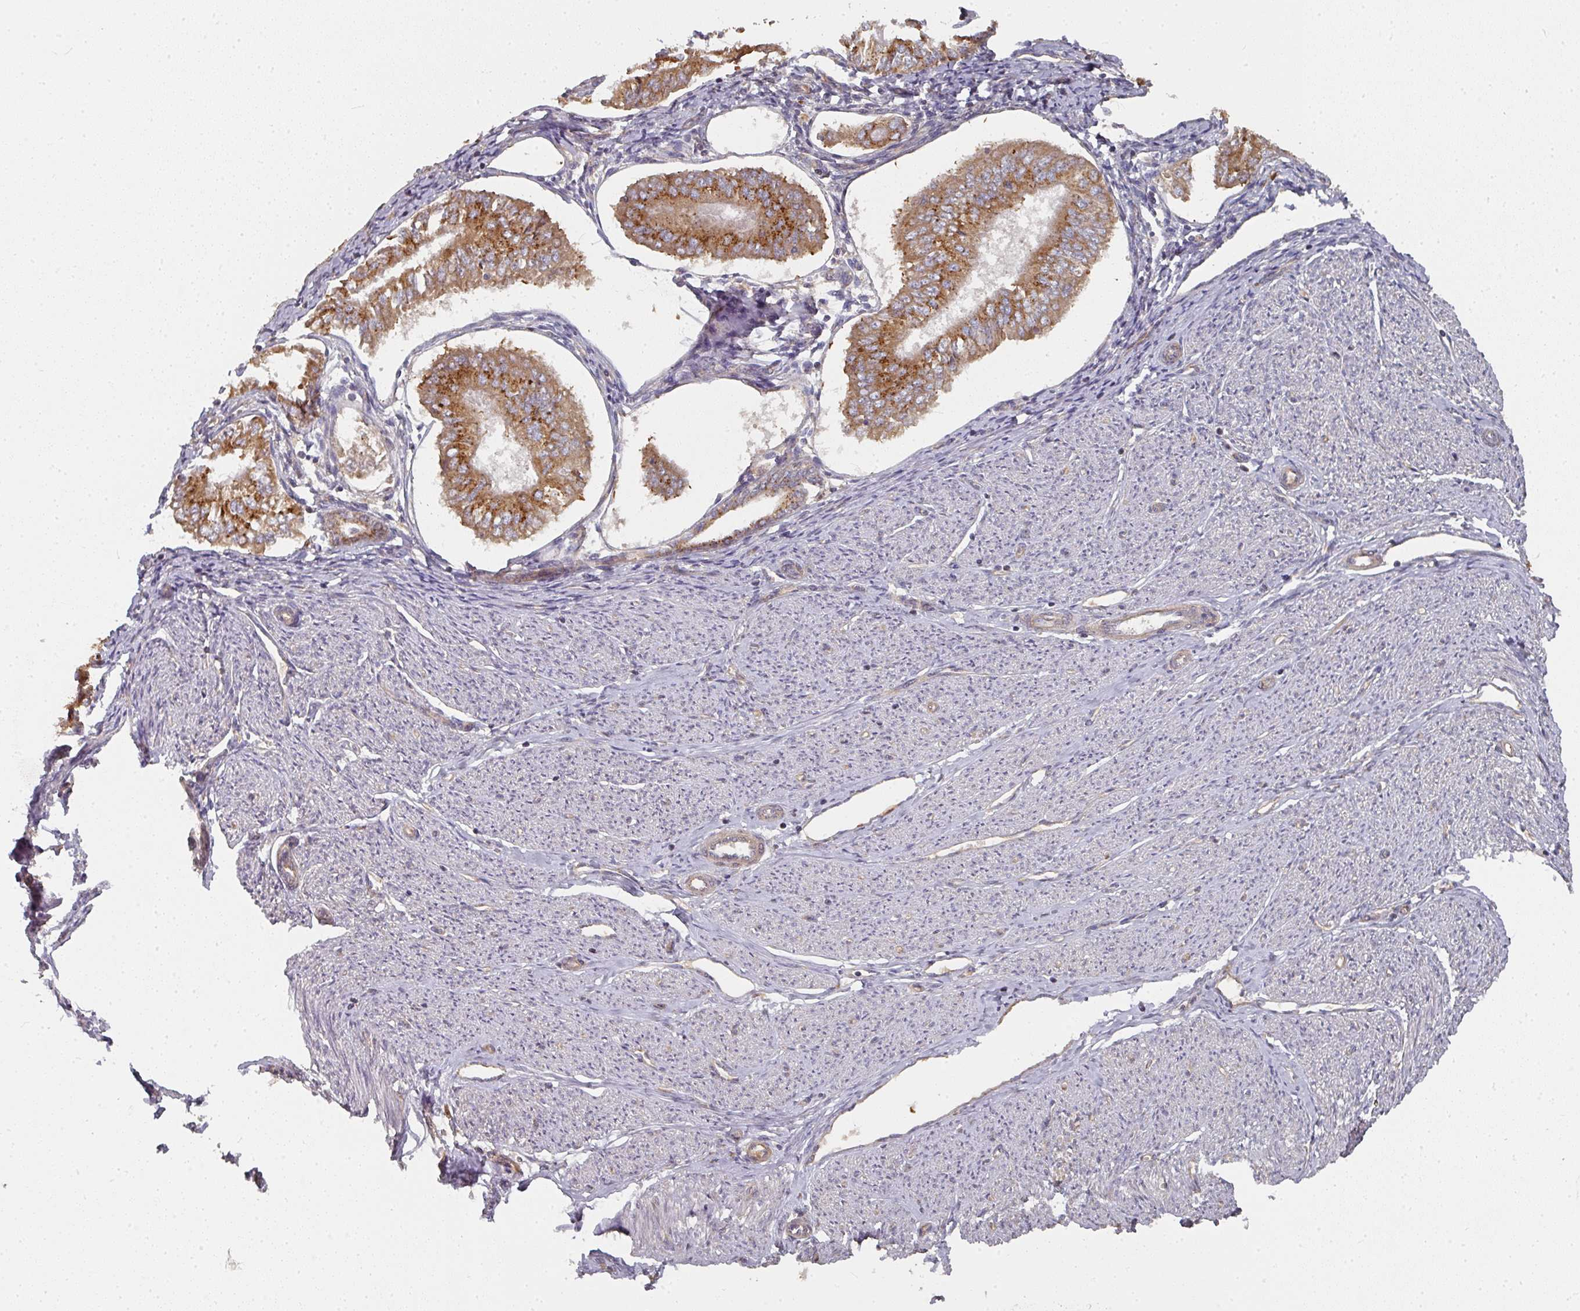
{"staining": {"intensity": "strong", "quantity": ">75%", "location": "cytoplasmic/membranous"}, "tissue": "endometrial cancer", "cell_type": "Tumor cells", "image_type": "cancer", "snomed": [{"axis": "morphology", "description": "Adenocarcinoma, NOS"}, {"axis": "topography", "description": "Endometrium"}], "caption": "Immunohistochemistry (IHC) micrograph of endometrial adenocarcinoma stained for a protein (brown), which exhibits high levels of strong cytoplasmic/membranous positivity in about >75% of tumor cells.", "gene": "EDEM2", "patient": {"sex": "female", "age": 58}}